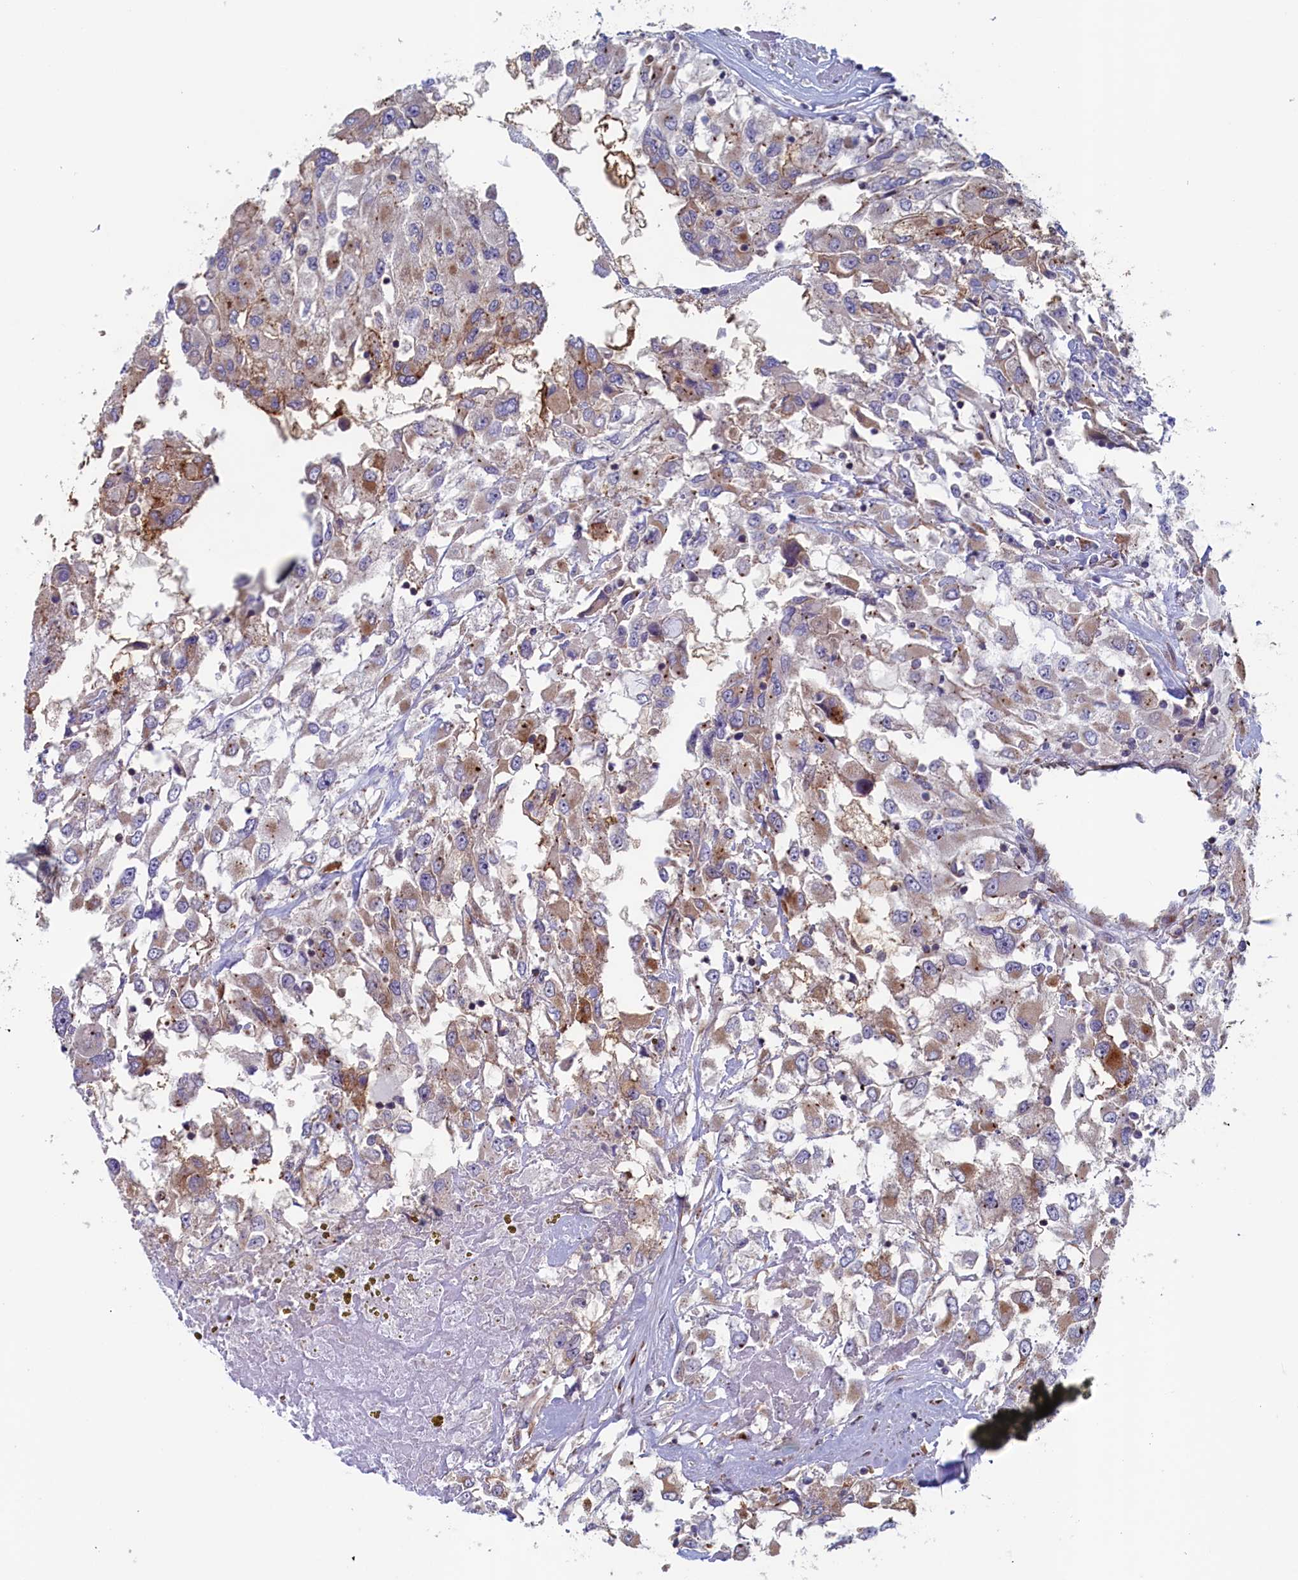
{"staining": {"intensity": "moderate", "quantity": "<25%", "location": "cytoplasmic/membranous"}, "tissue": "renal cancer", "cell_type": "Tumor cells", "image_type": "cancer", "snomed": [{"axis": "morphology", "description": "Adenocarcinoma, NOS"}, {"axis": "topography", "description": "Kidney"}], "caption": "Renal cancer stained with DAB (3,3'-diaminobenzidine) immunohistochemistry (IHC) reveals low levels of moderate cytoplasmic/membranous expression in about <25% of tumor cells.", "gene": "MTFMT", "patient": {"sex": "female", "age": 52}}